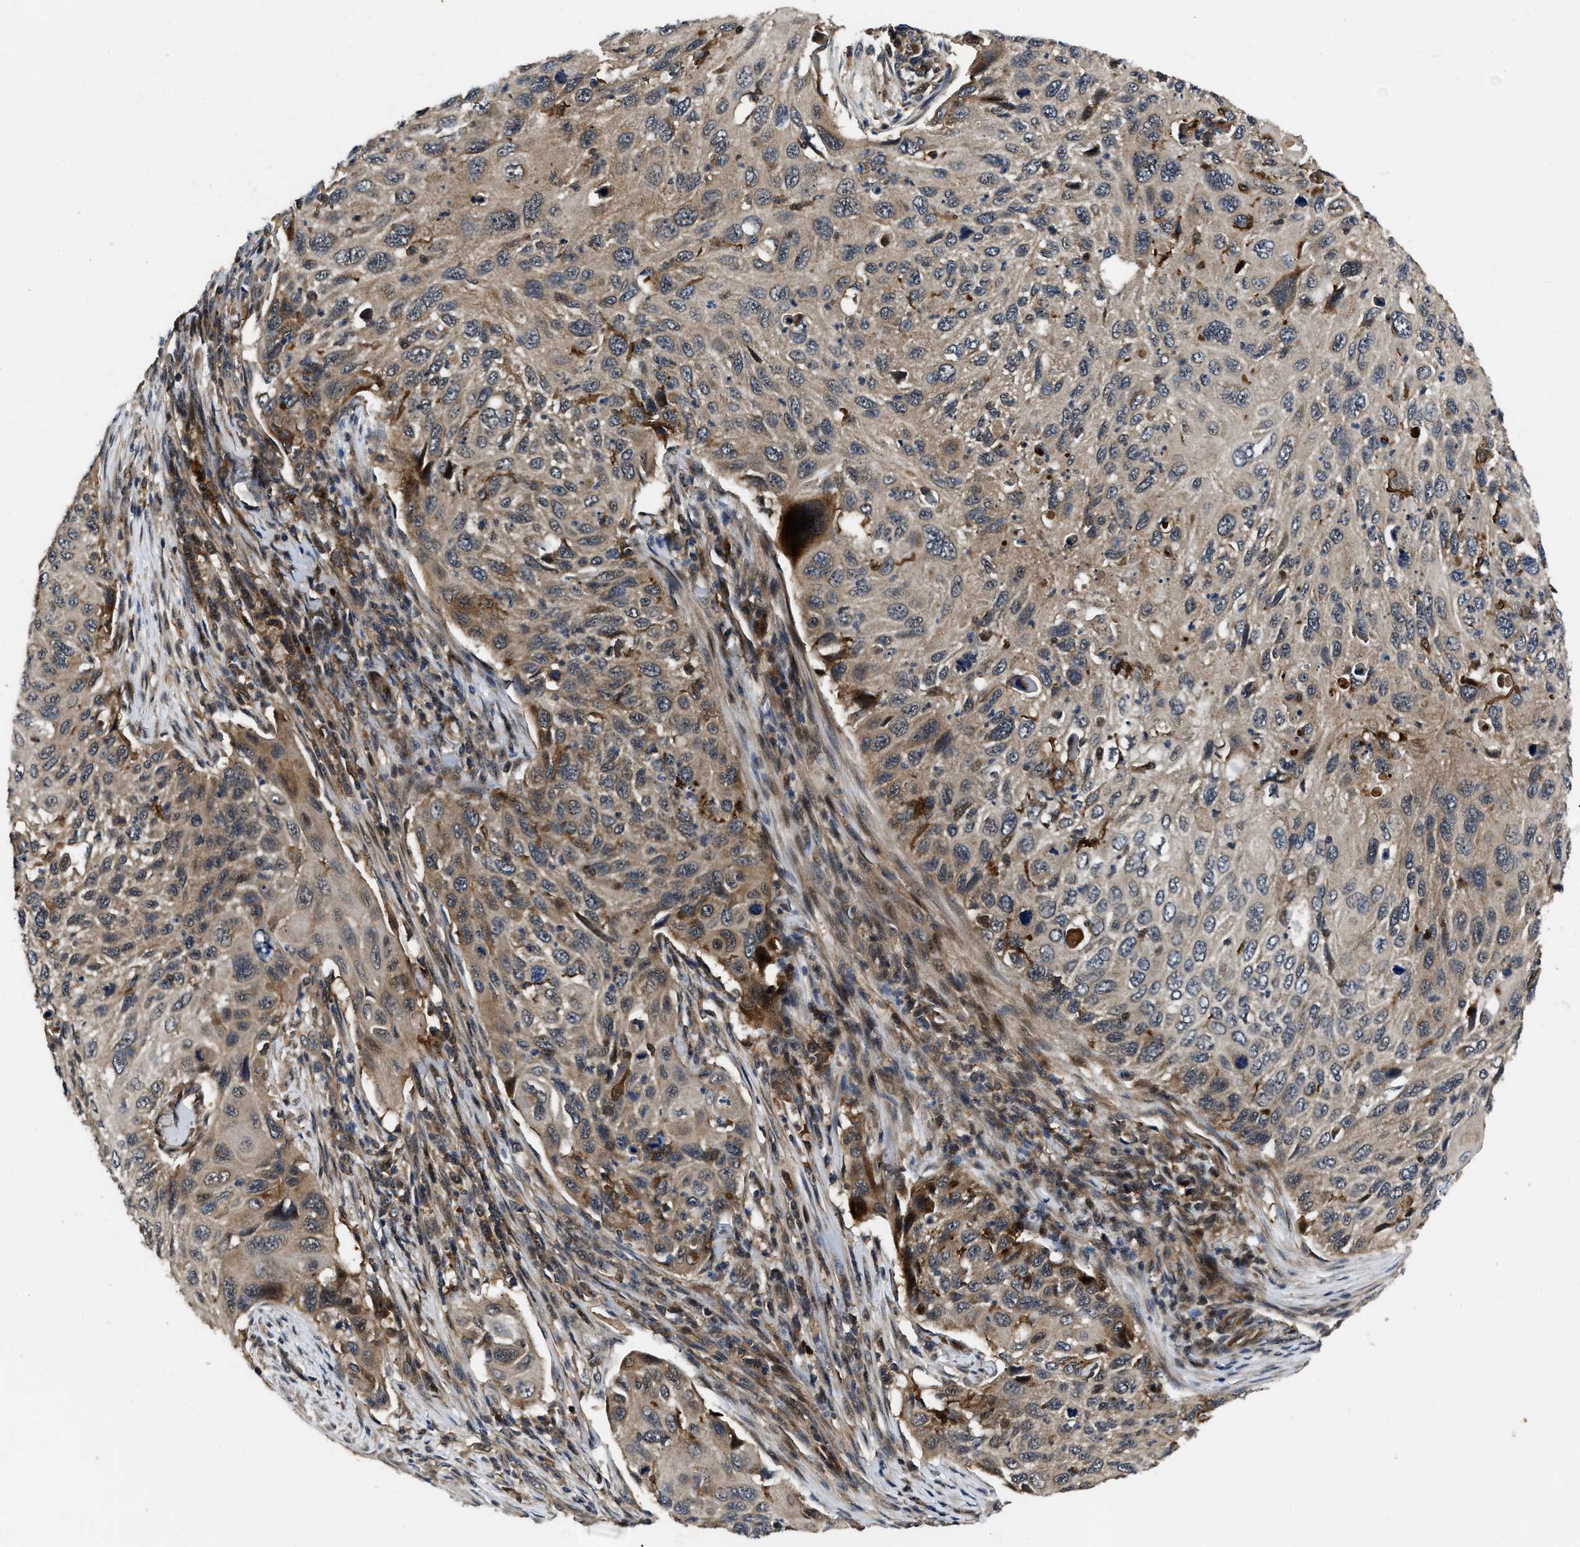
{"staining": {"intensity": "moderate", "quantity": "25%-75%", "location": "cytoplasmic/membranous"}, "tissue": "cervical cancer", "cell_type": "Tumor cells", "image_type": "cancer", "snomed": [{"axis": "morphology", "description": "Squamous cell carcinoma, NOS"}, {"axis": "topography", "description": "Cervix"}], "caption": "DAB (3,3'-diaminobenzidine) immunohistochemical staining of cervical cancer (squamous cell carcinoma) shows moderate cytoplasmic/membranous protein staining in about 25%-75% of tumor cells. (IHC, brightfield microscopy, high magnification).", "gene": "PPWD1", "patient": {"sex": "female", "age": 70}}